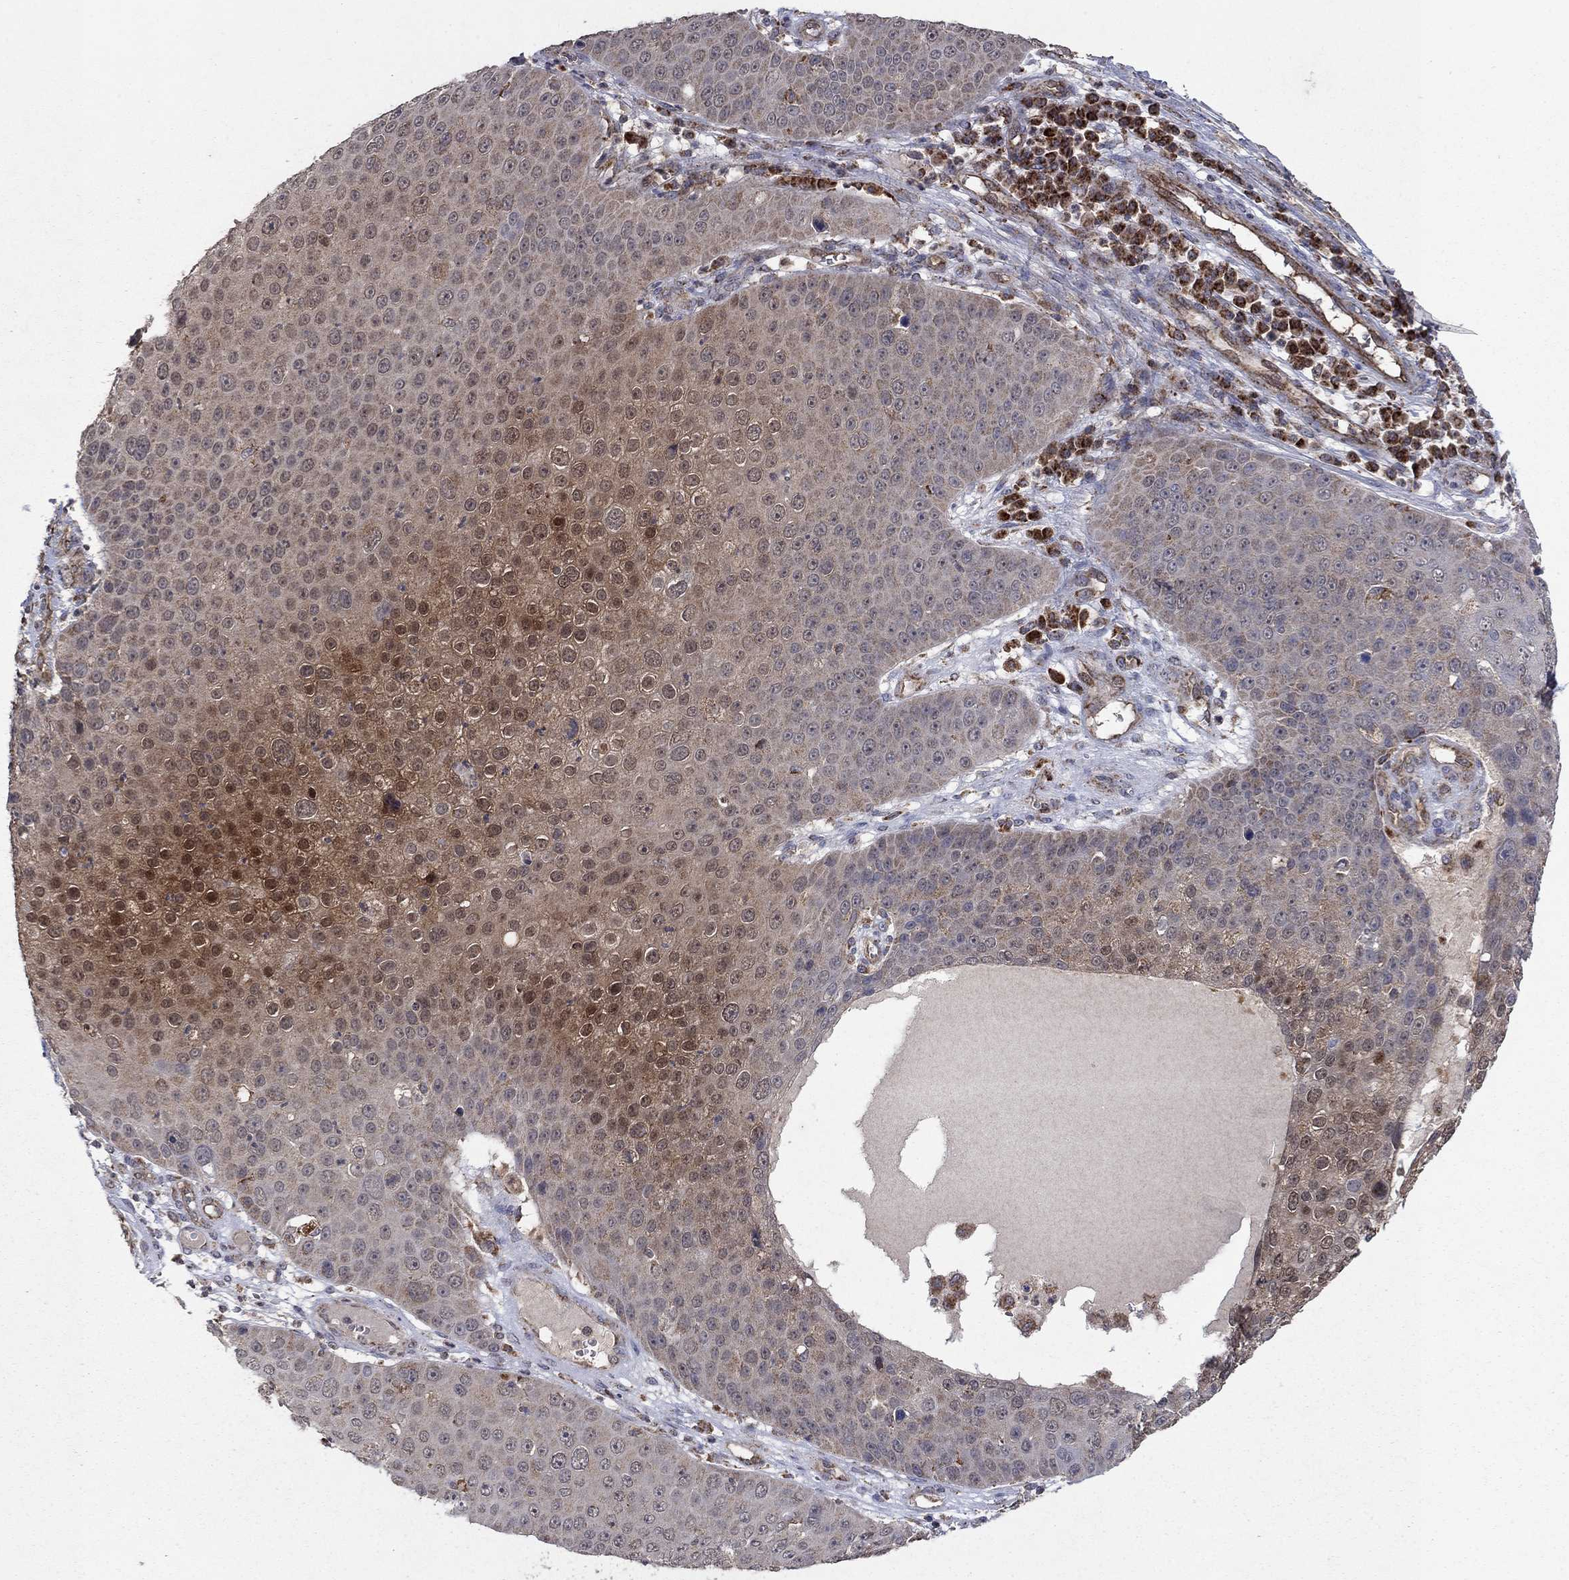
{"staining": {"intensity": "moderate", "quantity": "25%-75%", "location": "cytoplasmic/membranous,nuclear"}, "tissue": "skin cancer", "cell_type": "Tumor cells", "image_type": "cancer", "snomed": [{"axis": "morphology", "description": "Squamous cell carcinoma, NOS"}, {"axis": "topography", "description": "Skin"}], "caption": "The image displays immunohistochemical staining of squamous cell carcinoma (skin). There is moderate cytoplasmic/membranous and nuclear positivity is seen in about 25%-75% of tumor cells.", "gene": "DPH1", "patient": {"sex": "male", "age": 71}}